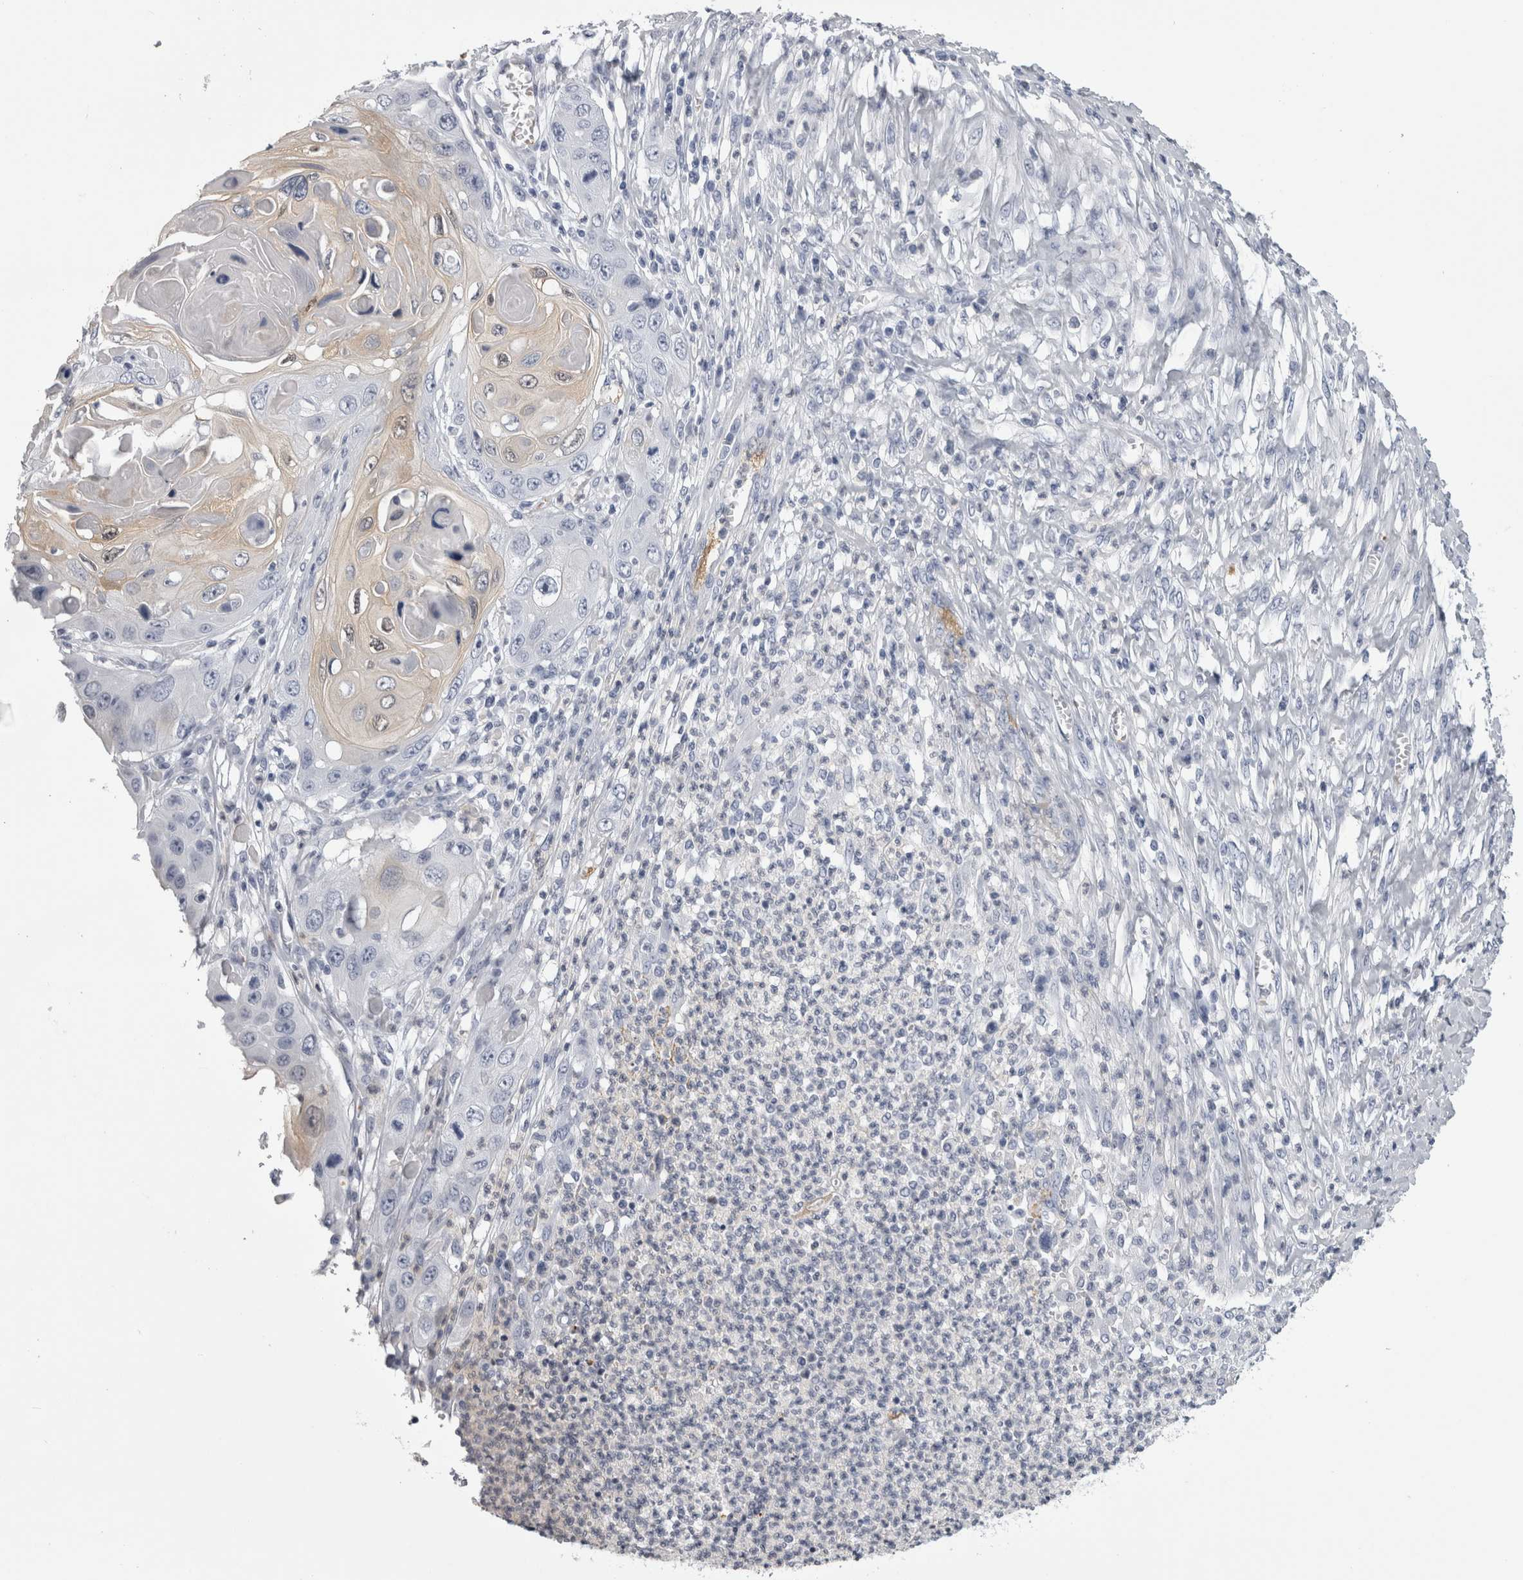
{"staining": {"intensity": "negative", "quantity": "none", "location": "none"}, "tissue": "skin cancer", "cell_type": "Tumor cells", "image_type": "cancer", "snomed": [{"axis": "morphology", "description": "Squamous cell carcinoma, NOS"}, {"axis": "topography", "description": "Skin"}], "caption": "A photomicrograph of human skin squamous cell carcinoma is negative for staining in tumor cells.", "gene": "ALDH8A1", "patient": {"sex": "male", "age": 55}}